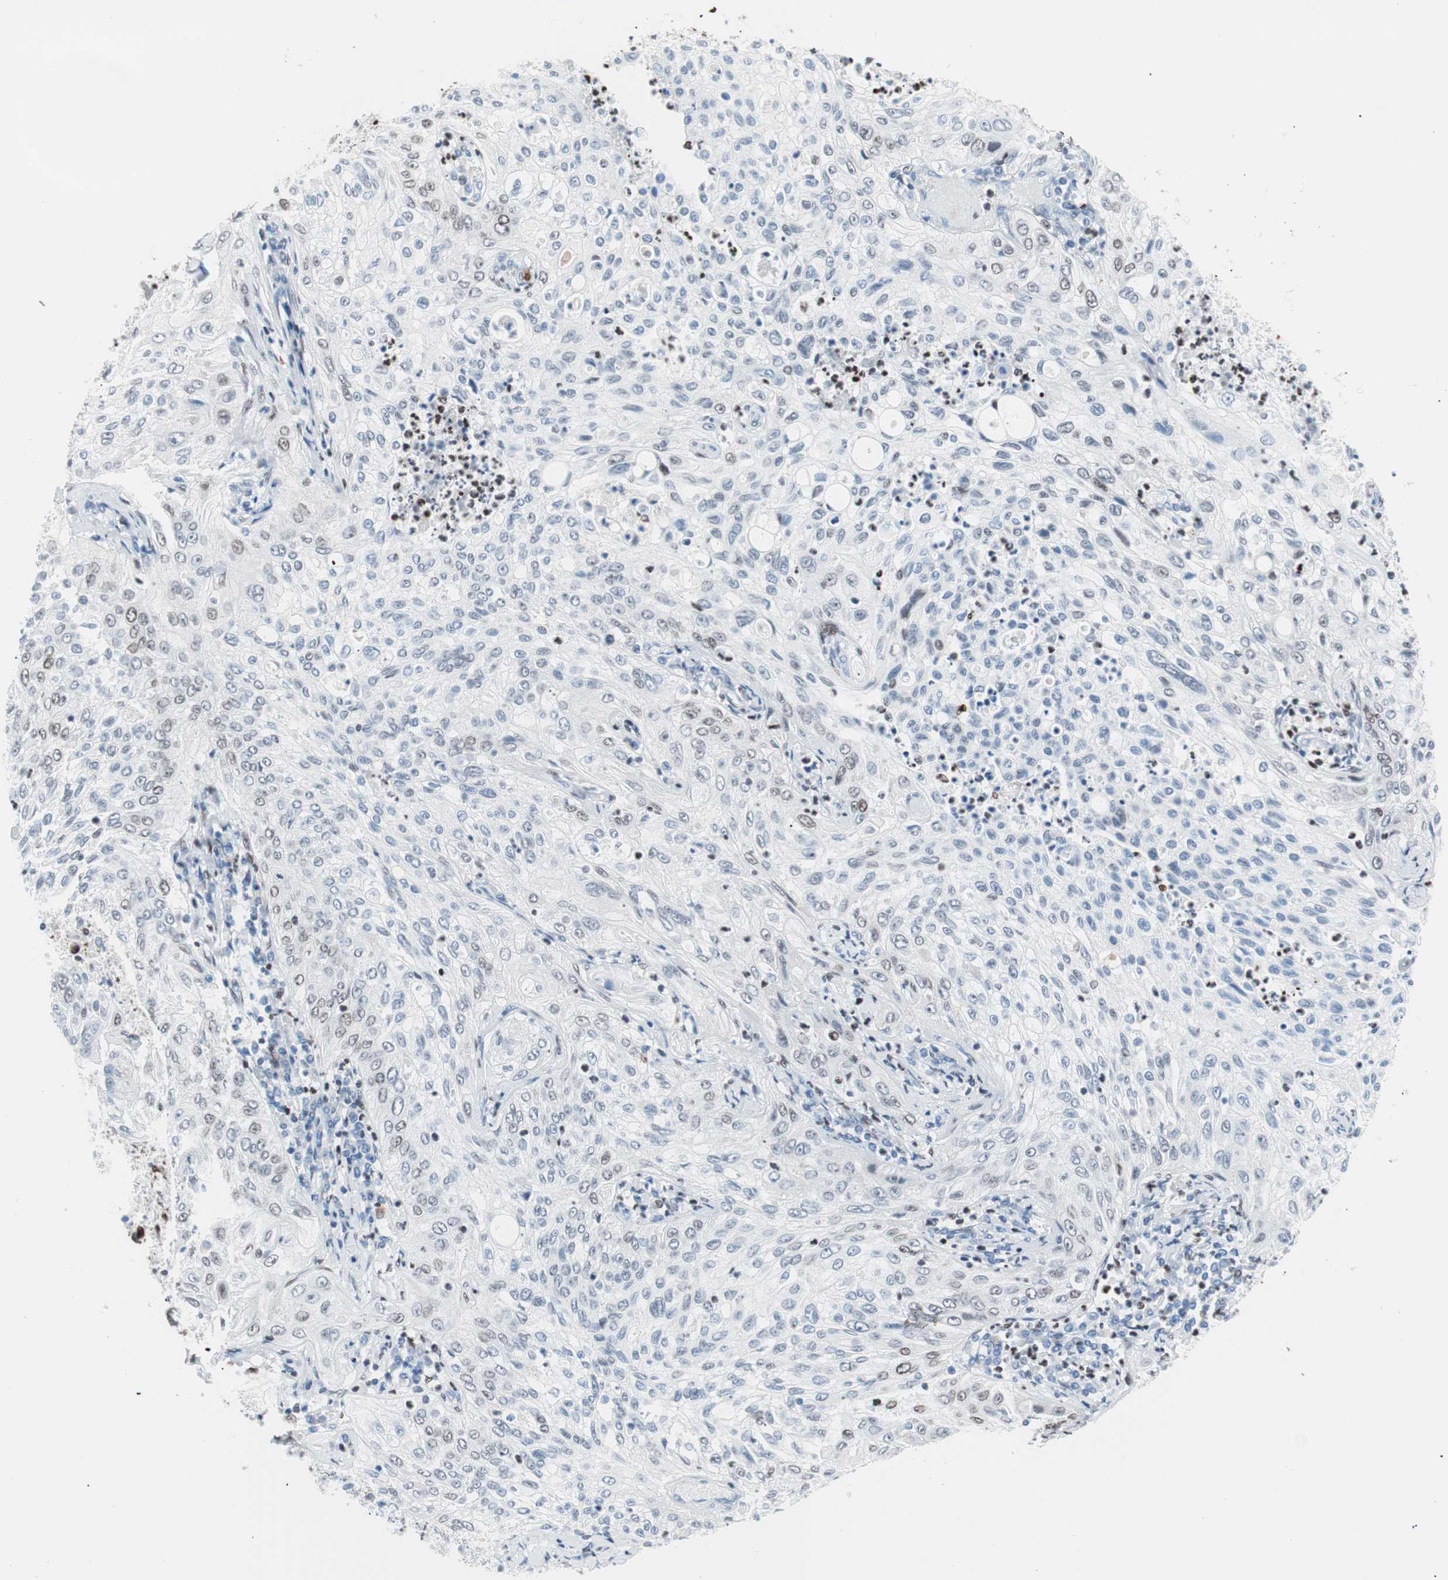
{"staining": {"intensity": "moderate", "quantity": "25%-75%", "location": "nuclear"}, "tissue": "lung cancer", "cell_type": "Tumor cells", "image_type": "cancer", "snomed": [{"axis": "morphology", "description": "Inflammation, NOS"}, {"axis": "morphology", "description": "Squamous cell carcinoma, NOS"}, {"axis": "topography", "description": "Lymph node"}, {"axis": "topography", "description": "Soft tissue"}, {"axis": "topography", "description": "Lung"}], "caption": "The micrograph shows immunohistochemical staining of lung cancer (squamous cell carcinoma). There is moderate nuclear expression is identified in approximately 25%-75% of tumor cells.", "gene": "CEBPB", "patient": {"sex": "male", "age": 66}}